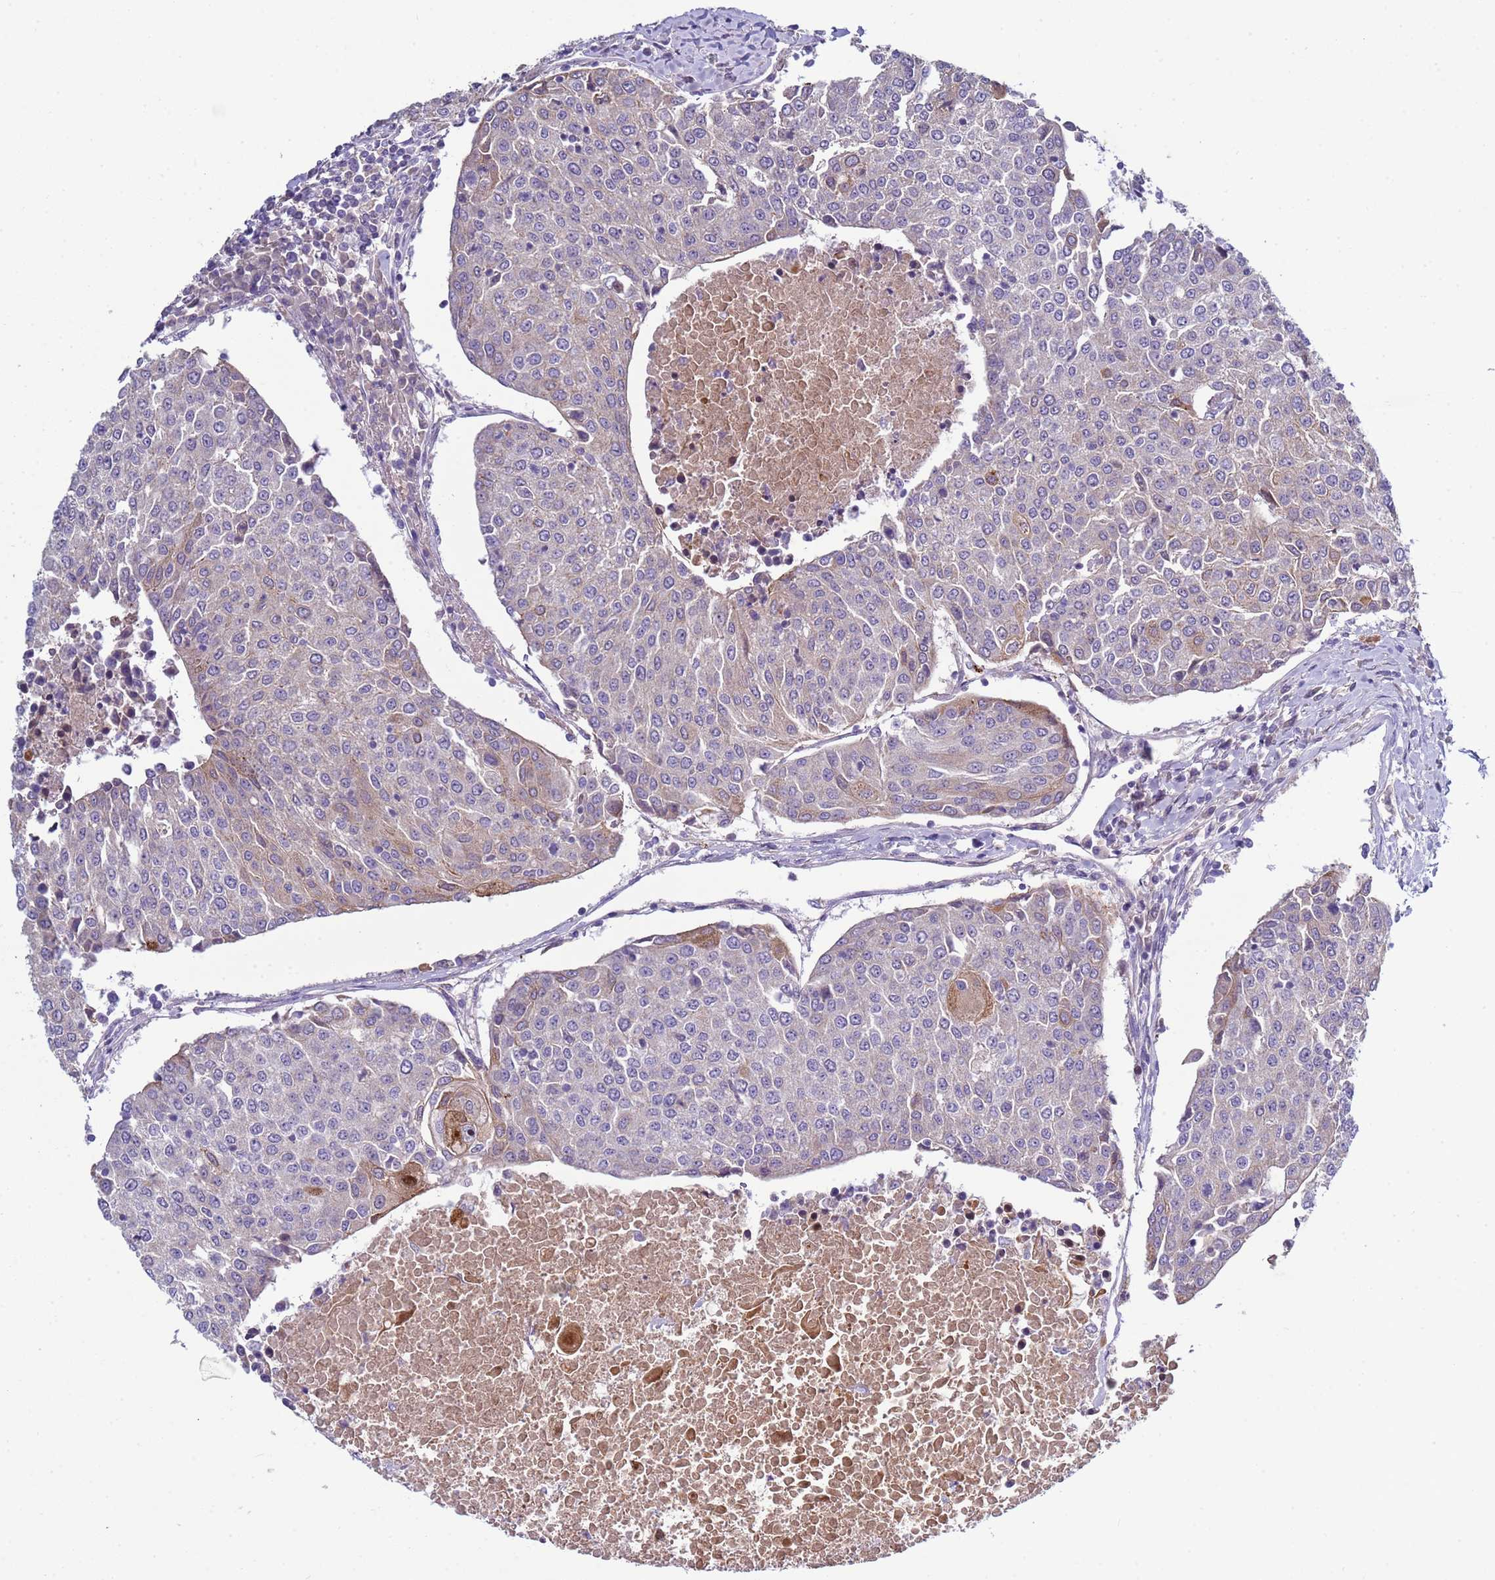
{"staining": {"intensity": "weak", "quantity": "<25%", "location": "cytoplasmic/membranous"}, "tissue": "urothelial cancer", "cell_type": "Tumor cells", "image_type": "cancer", "snomed": [{"axis": "morphology", "description": "Urothelial carcinoma, High grade"}, {"axis": "topography", "description": "Urinary bladder"}], "caption": "Tumor cells show no significant staining in urothelial cancer. The staining was performed using DAB (3,3'-diaminobenzidine) to visualize the protein expression in brown, while the nuclei were stained in blue with hematoxylin (Magnification: 20x).", "gene": "TRIM51", "patient": {"sex": "female", "age": 85}}